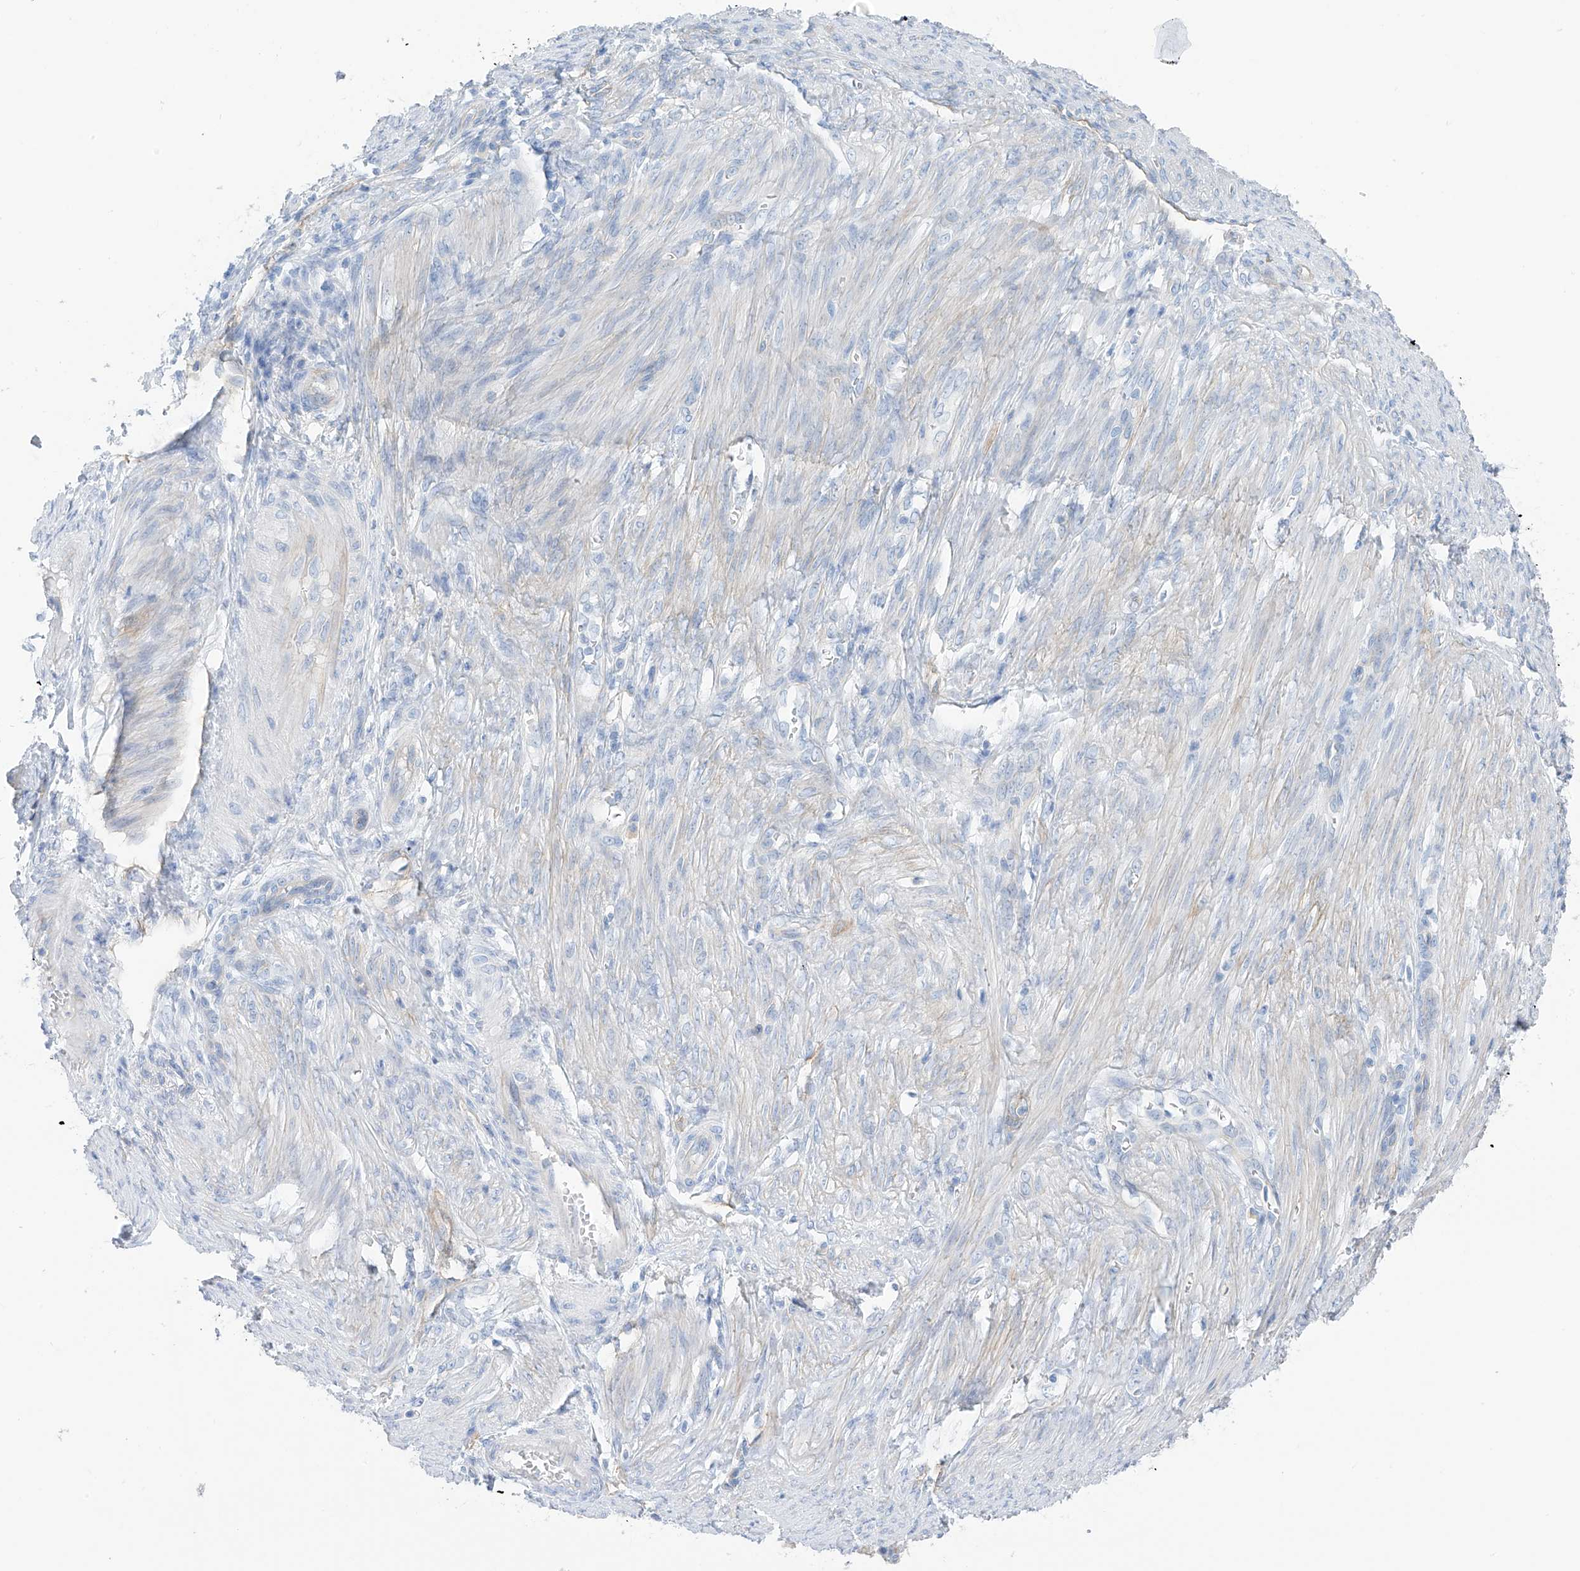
{"staining": {"intensity": "negative", "quantity": "none", "location": "none"}, "tissue": "endometrial cancer", "cell_type": "Tumor cells", "image_type": "cancer", "snomed": [{"axis": "morphology", "description": "Adenocarcinoma, NOS"}, {"axis": "topography", "description": "Endometrium"}], "caption": "DAB immunohistochemical staining of human endometrial adenocarcinoma displays no significant expression in tumor cells.", "gene": "ITGA9", "patient": {"sex": "female", "age": 51}}